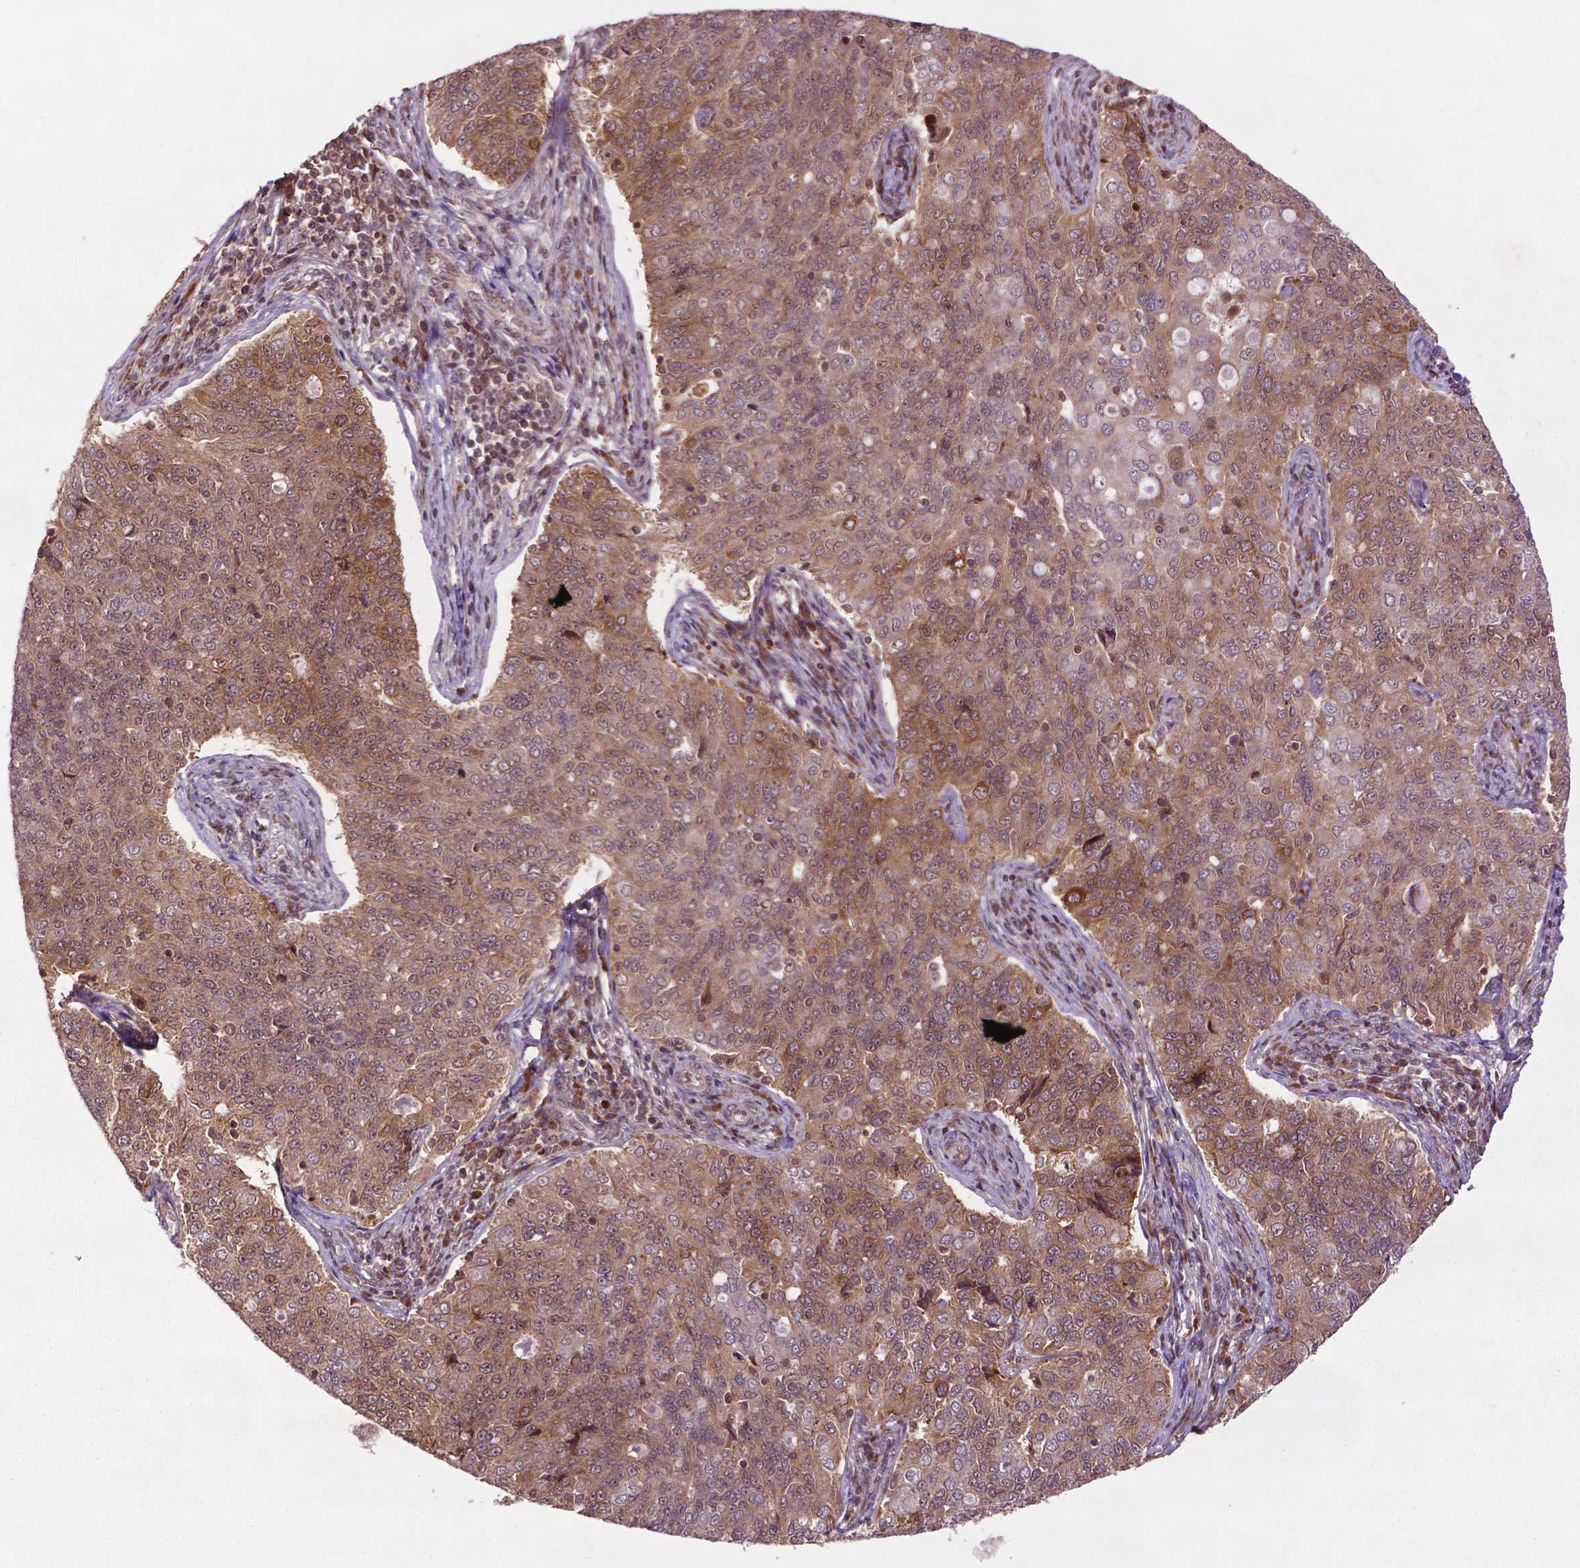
{"staining": {"intensity": "moderate", "quantity": "25%-75%", "location": "cytoplasmic/membranous"}, "tissue": "endometrial cancer", "cell_type": "Tumor cells", "image_type": "cancer", "snomed": [{"axis": "morphology", "description": "Adenocarcinoma, NOS"}, {"axis": "topography", "description": "Endometrium"}], "caption": "A histopathology image of human endometrial cancer (adenocarcinoma) stained for a protein displays moderate cytoplasmic/membranous brown staining in tumor cells.", "gene": "TMX2", "patient": {"sex": "female", "age": 43}}